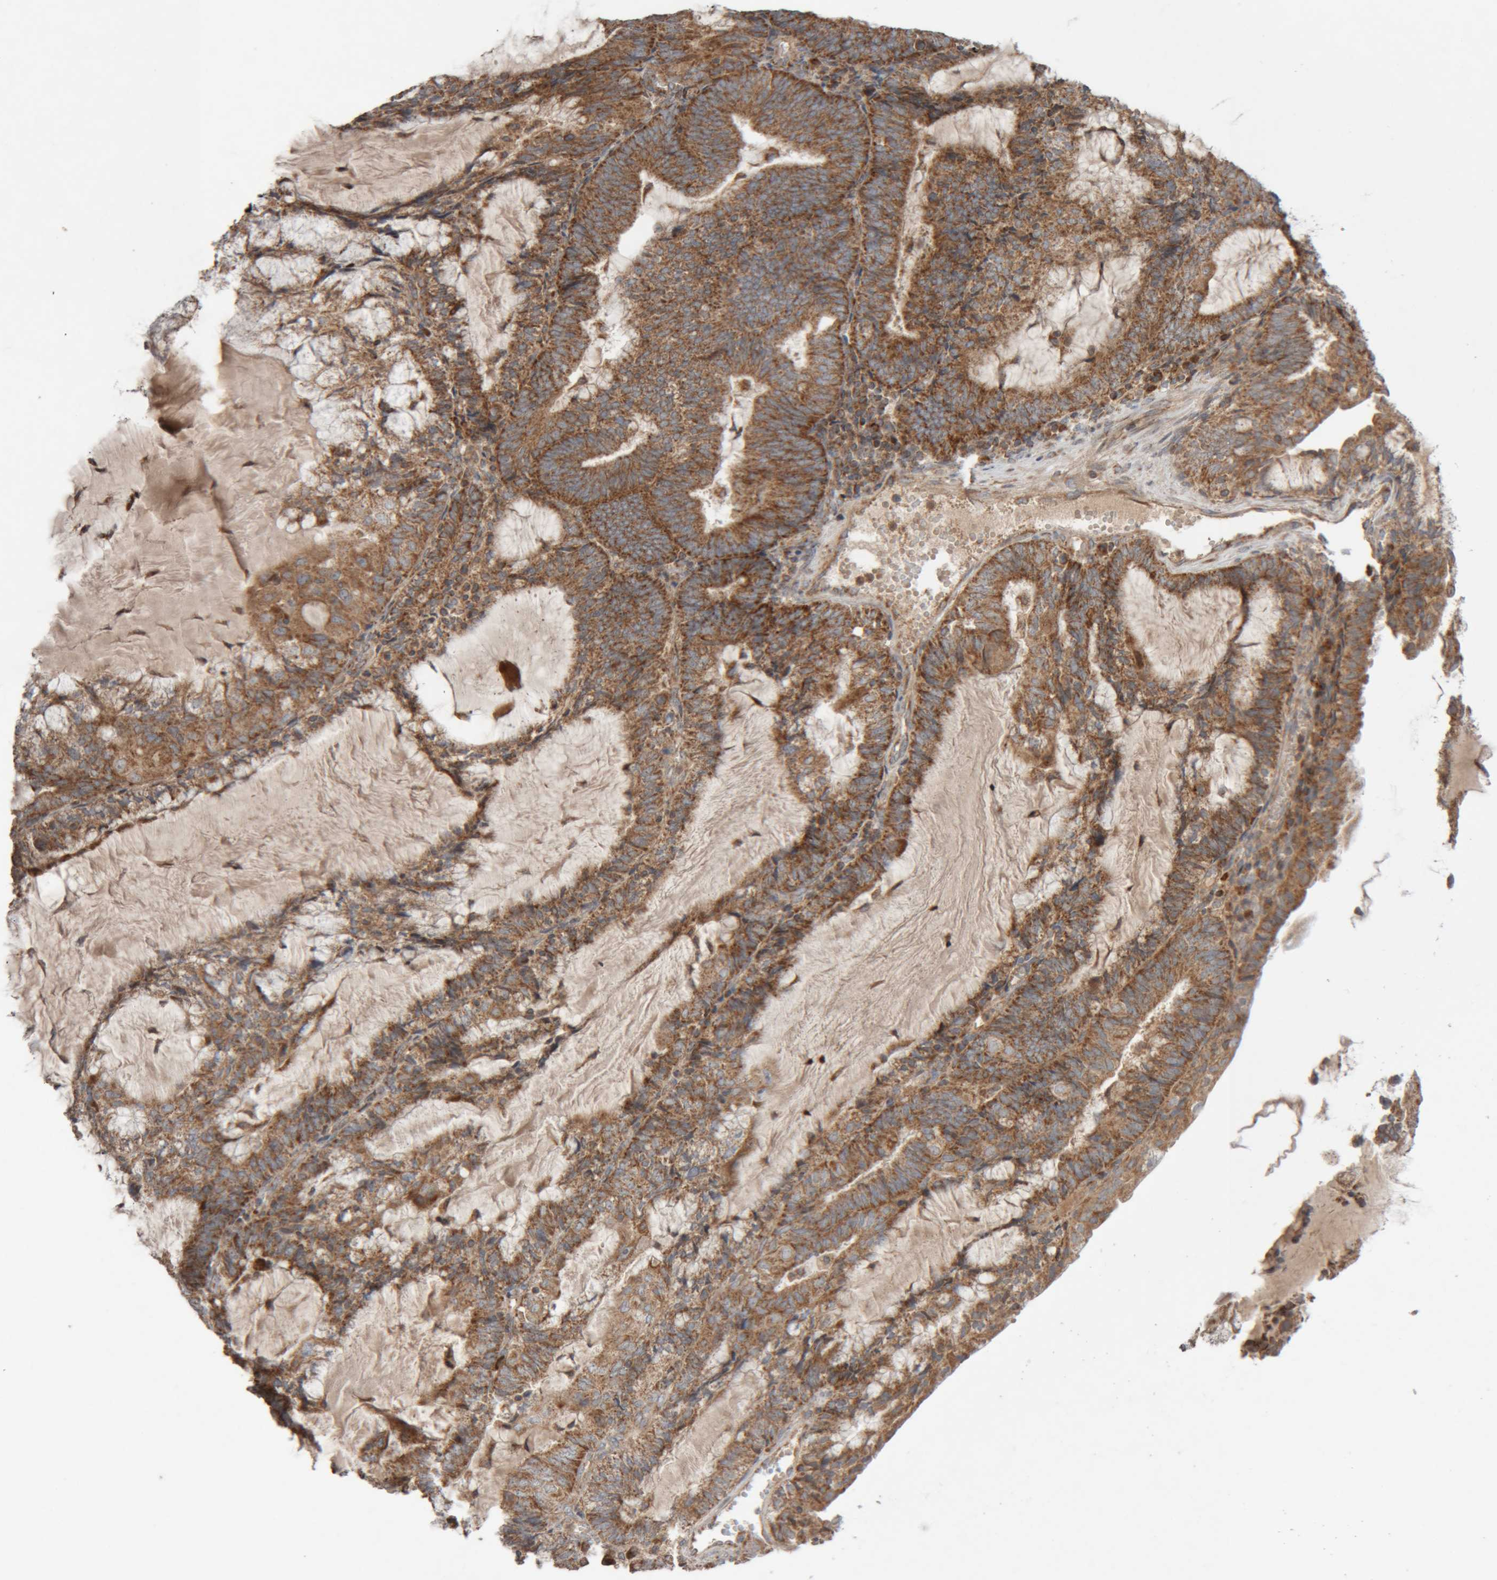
{"staining": {"intensity": "strong", "quantity": ">75%", "location": "cytoplasmic/membranous"}, "tissue": "endometrial cancer", "cell_type": "Tumor cells", "image_type": "cancer", "snomed": [{"axis": "morphology", "description": "Adenocarcinoma, NOS"}, {"axis": "topography", "description": "Endometrium"}], "caption": "A high amount of strong cytoplasmic/membranous positivity is seen in about >75% of tumor cells in endometrial cancer (adenocarcinoma) tissue.", "gene": "KIF21B", "patient": {"sex": "female", "age": 81}}